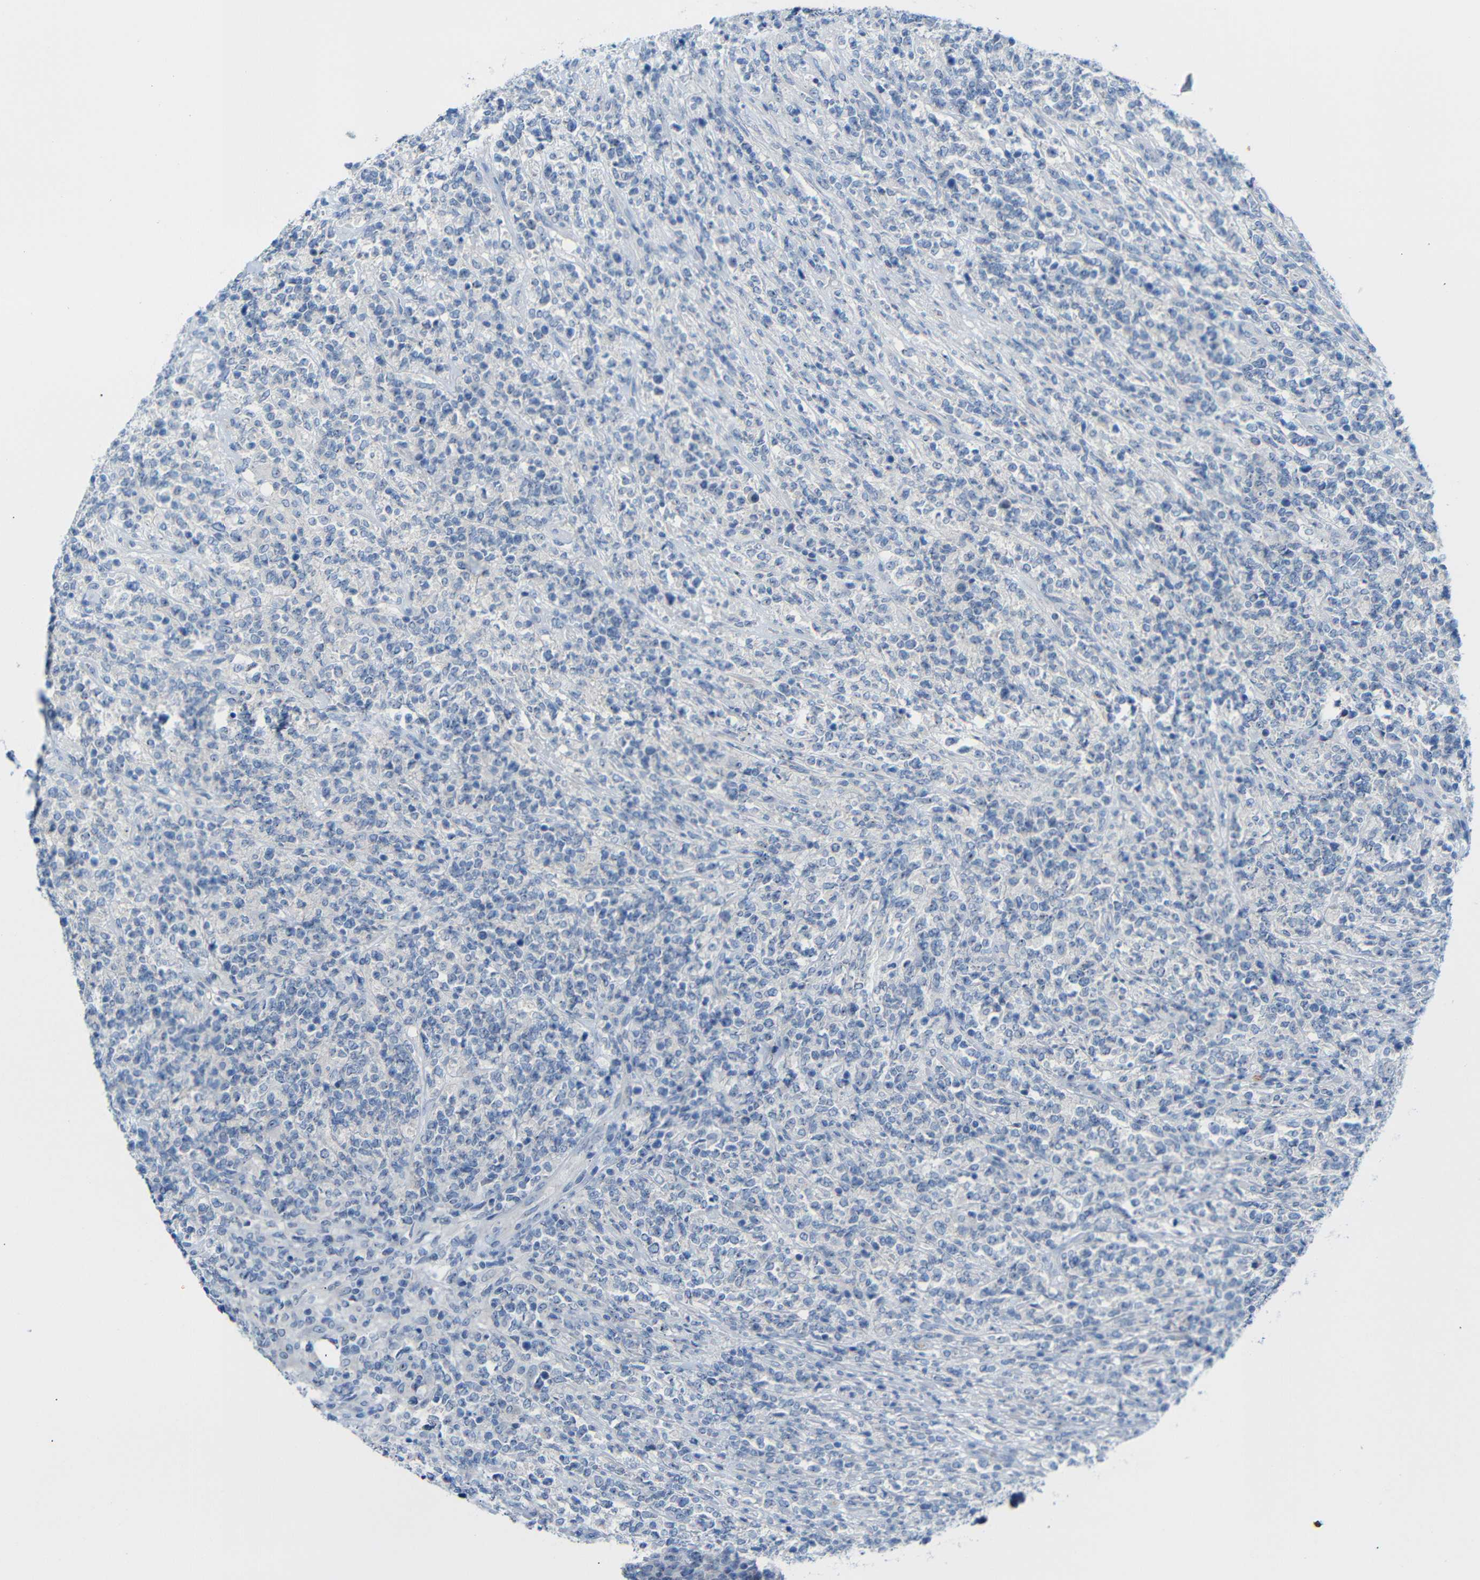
{"staining": {"intensity": "negative", "quantity": "none", "location": "none"}, "tissue": "lymphoma", "cell_type": "Tumor cells", "image_type": "cancer", "snomed": [{"axis": "morphology", "description": "Malignant lymphoma, non-Hodgkin's type, High grade"}, {"axis": "topography", "description": "Soft tissue"}], "caption": "Immunohistochemistry histopathology image of malignant lymphoma, non-Hodgkin's type (high-grade) stained for a protein (brown), which demonstrates no expression in tumor cells.", "gene": "C1orf210", "patient": {"sex": "male", "age": 18}}